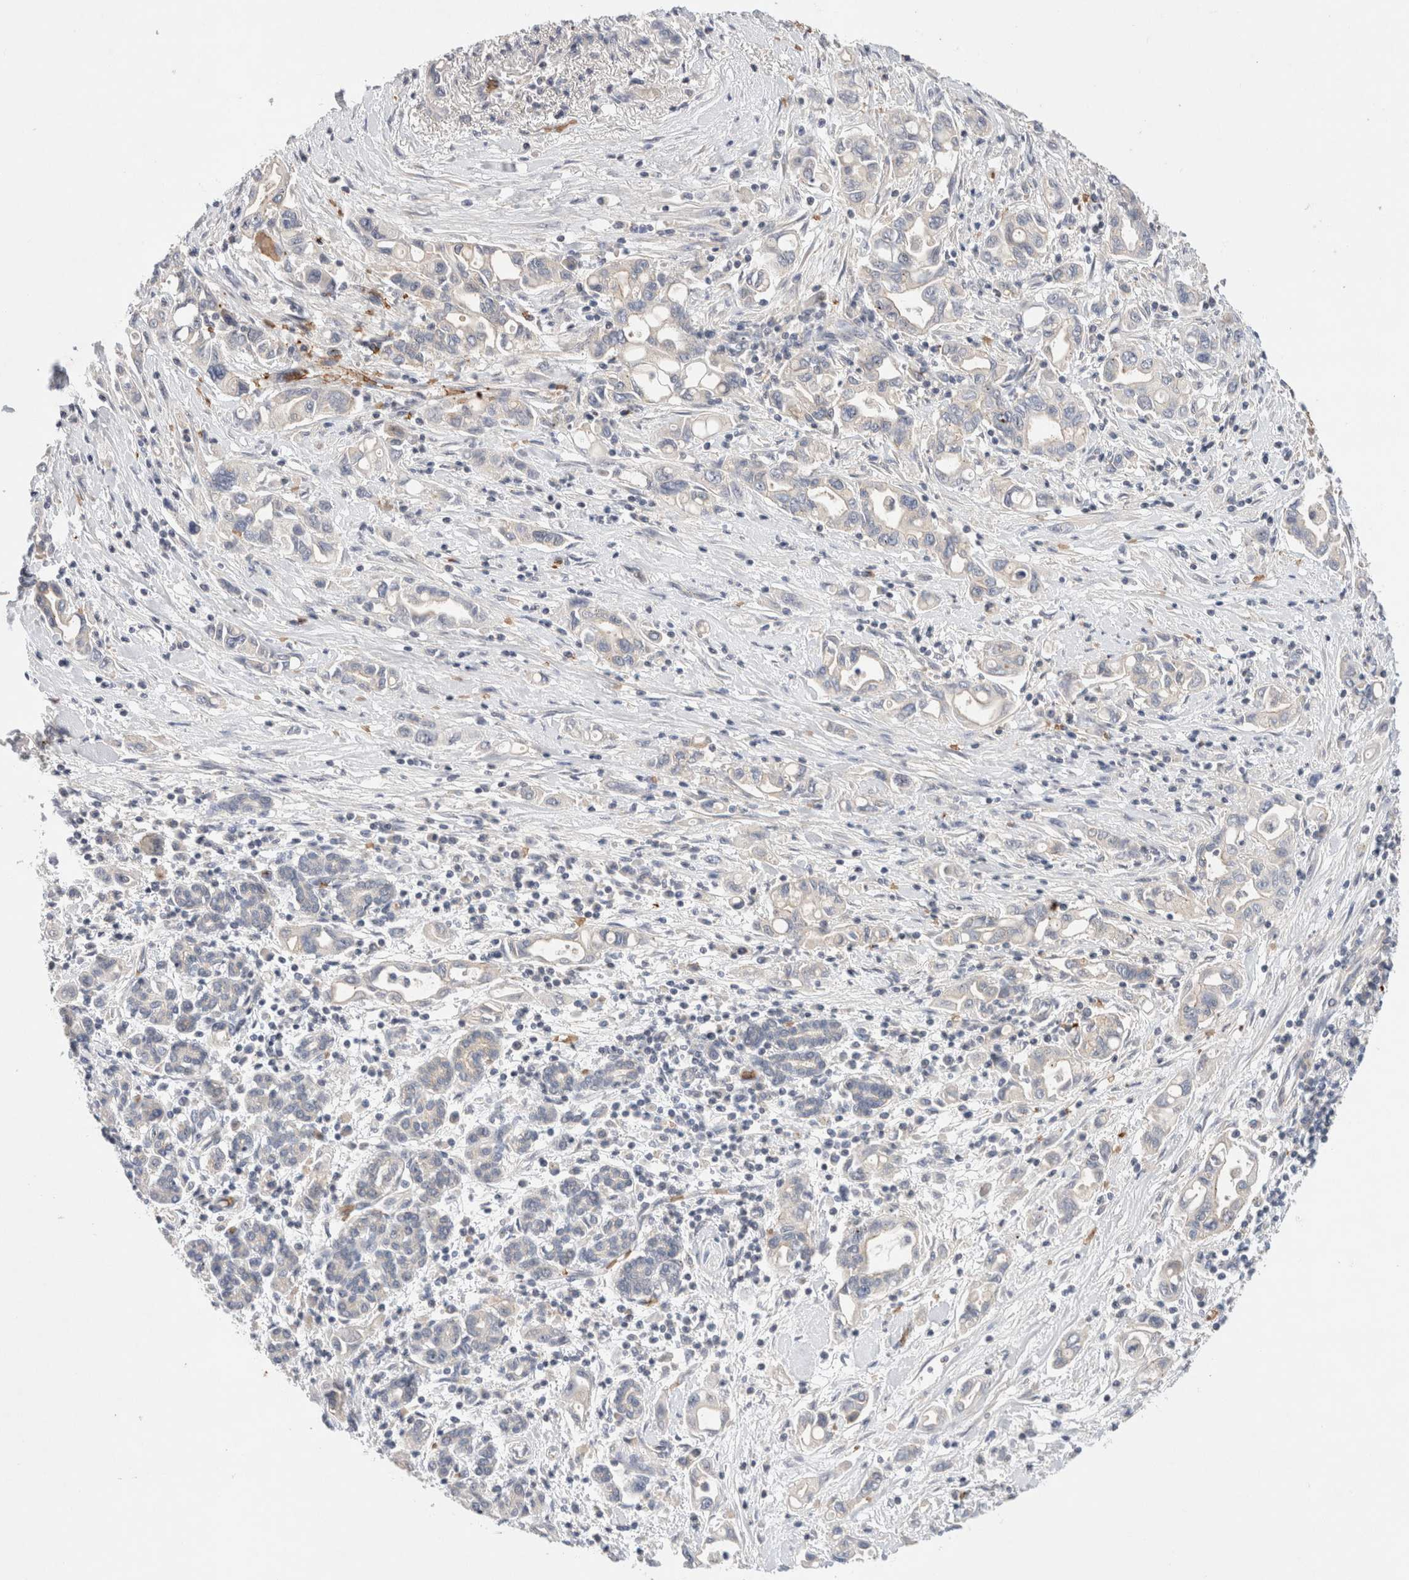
{"staining": {"intensity": "negative", "quantity": "none", "location": "none"}, "tissue": "pancreatic cancer", "cell_type": "Tumor cells", "image_type": "cancer", "snomed": [{"axis": "morphology", "description": "Adenocarcinoma, NOS"}, {"axis": "topography", "description": "Pancreas"}], "caption": "This is an immunohistochemistry image of human adenocarcinoma (pancreatic). There is no staining in tumor cells.", "gene": "MST1", "patient": {"sex": "female", "age": 57}}